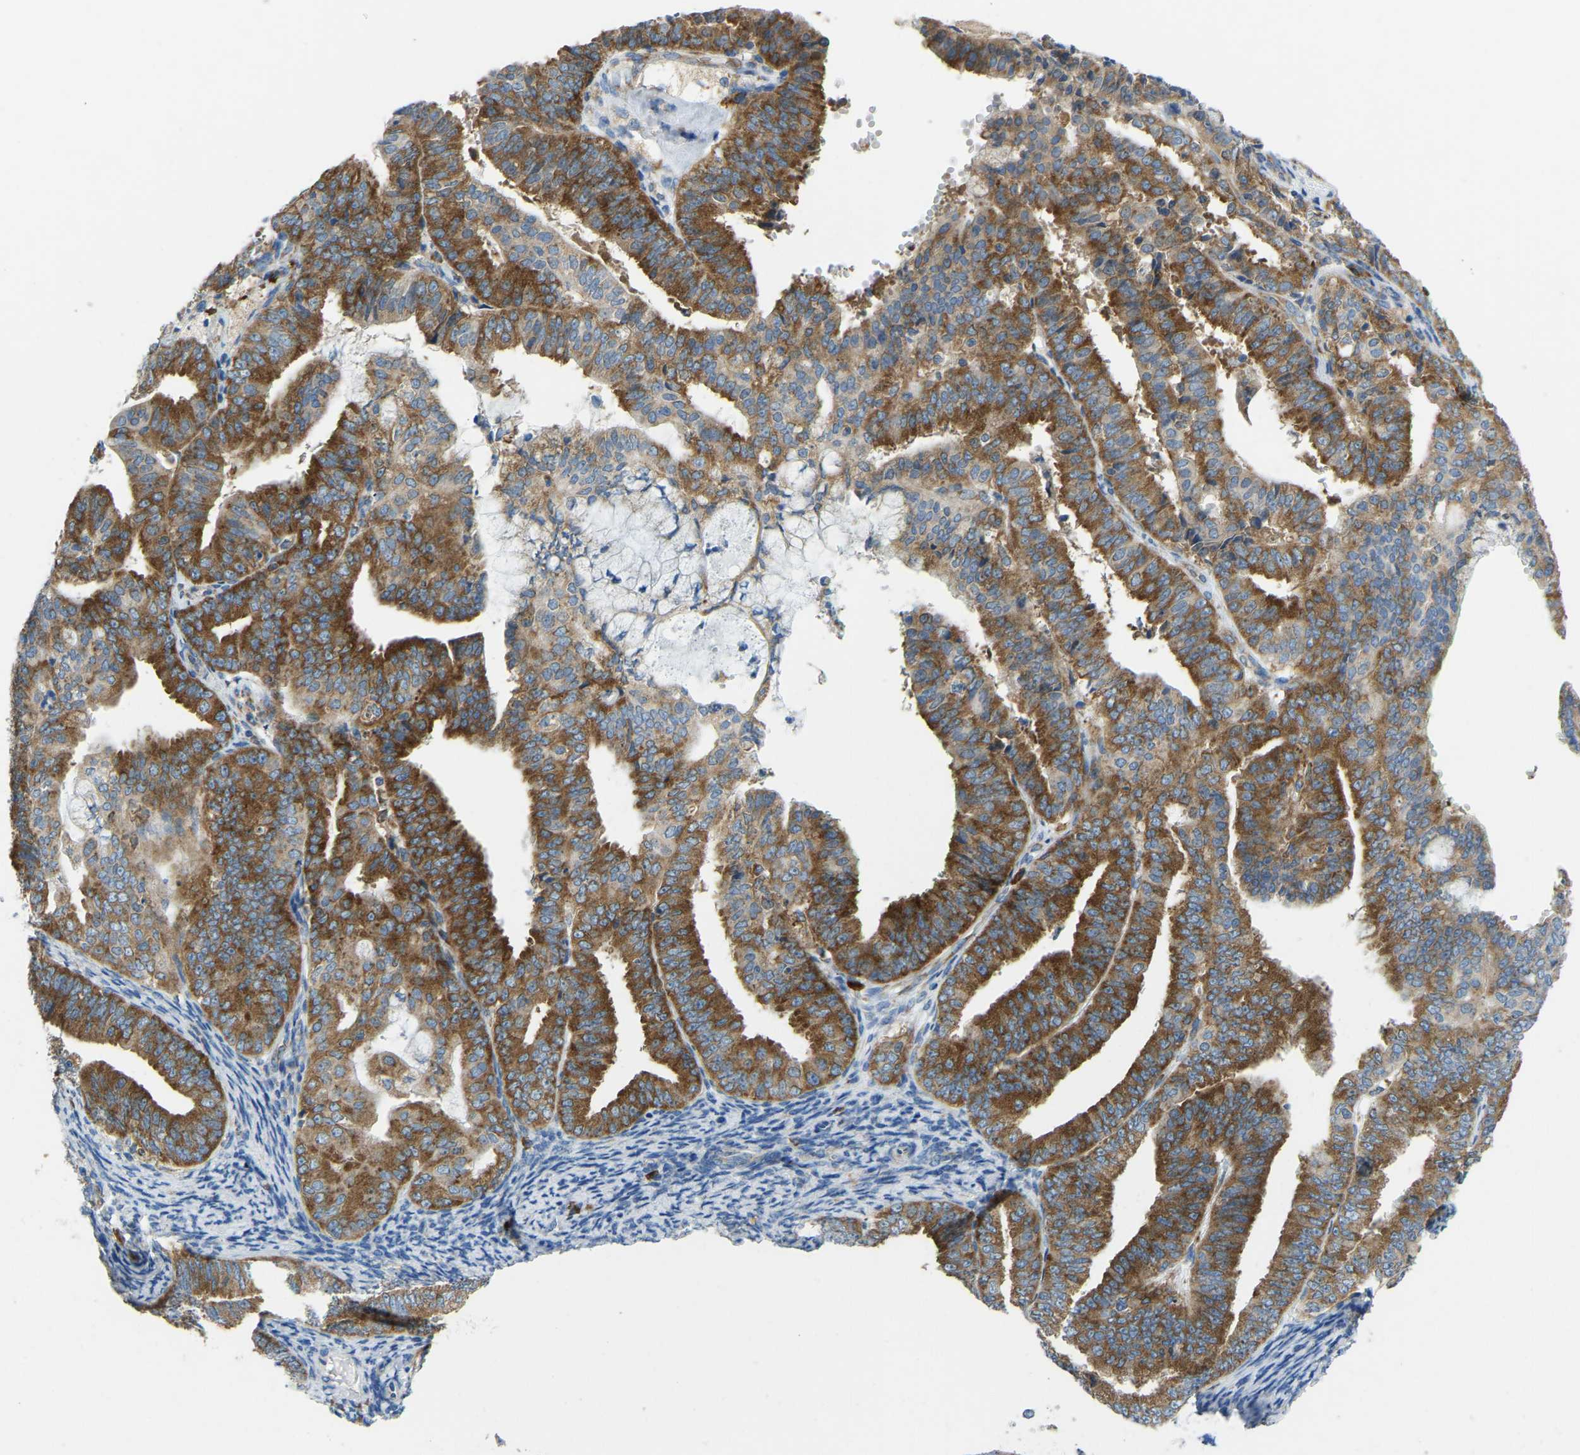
{"staining": {"intensity": "strong", "quantity": ">75%", "location": "cytoplasmic/membranous"}, "tissue": "endometrial cancer", "cell_type": "Tumor cells", "image_type": "cancer", "snomed": [{"axis": "morphology", "description": "Adenocarcinoma, NOS"}, {"axis": "topography", "description": "Endometrium"}], "caption": "Immunohistochemical staining of endometrial cancer displays high levels of strong cytoplasmic/membranous protein expression in approximately >75% of tumor cells.", "gene": "SND1", "patient": {"sex": "female", "age": 63}}